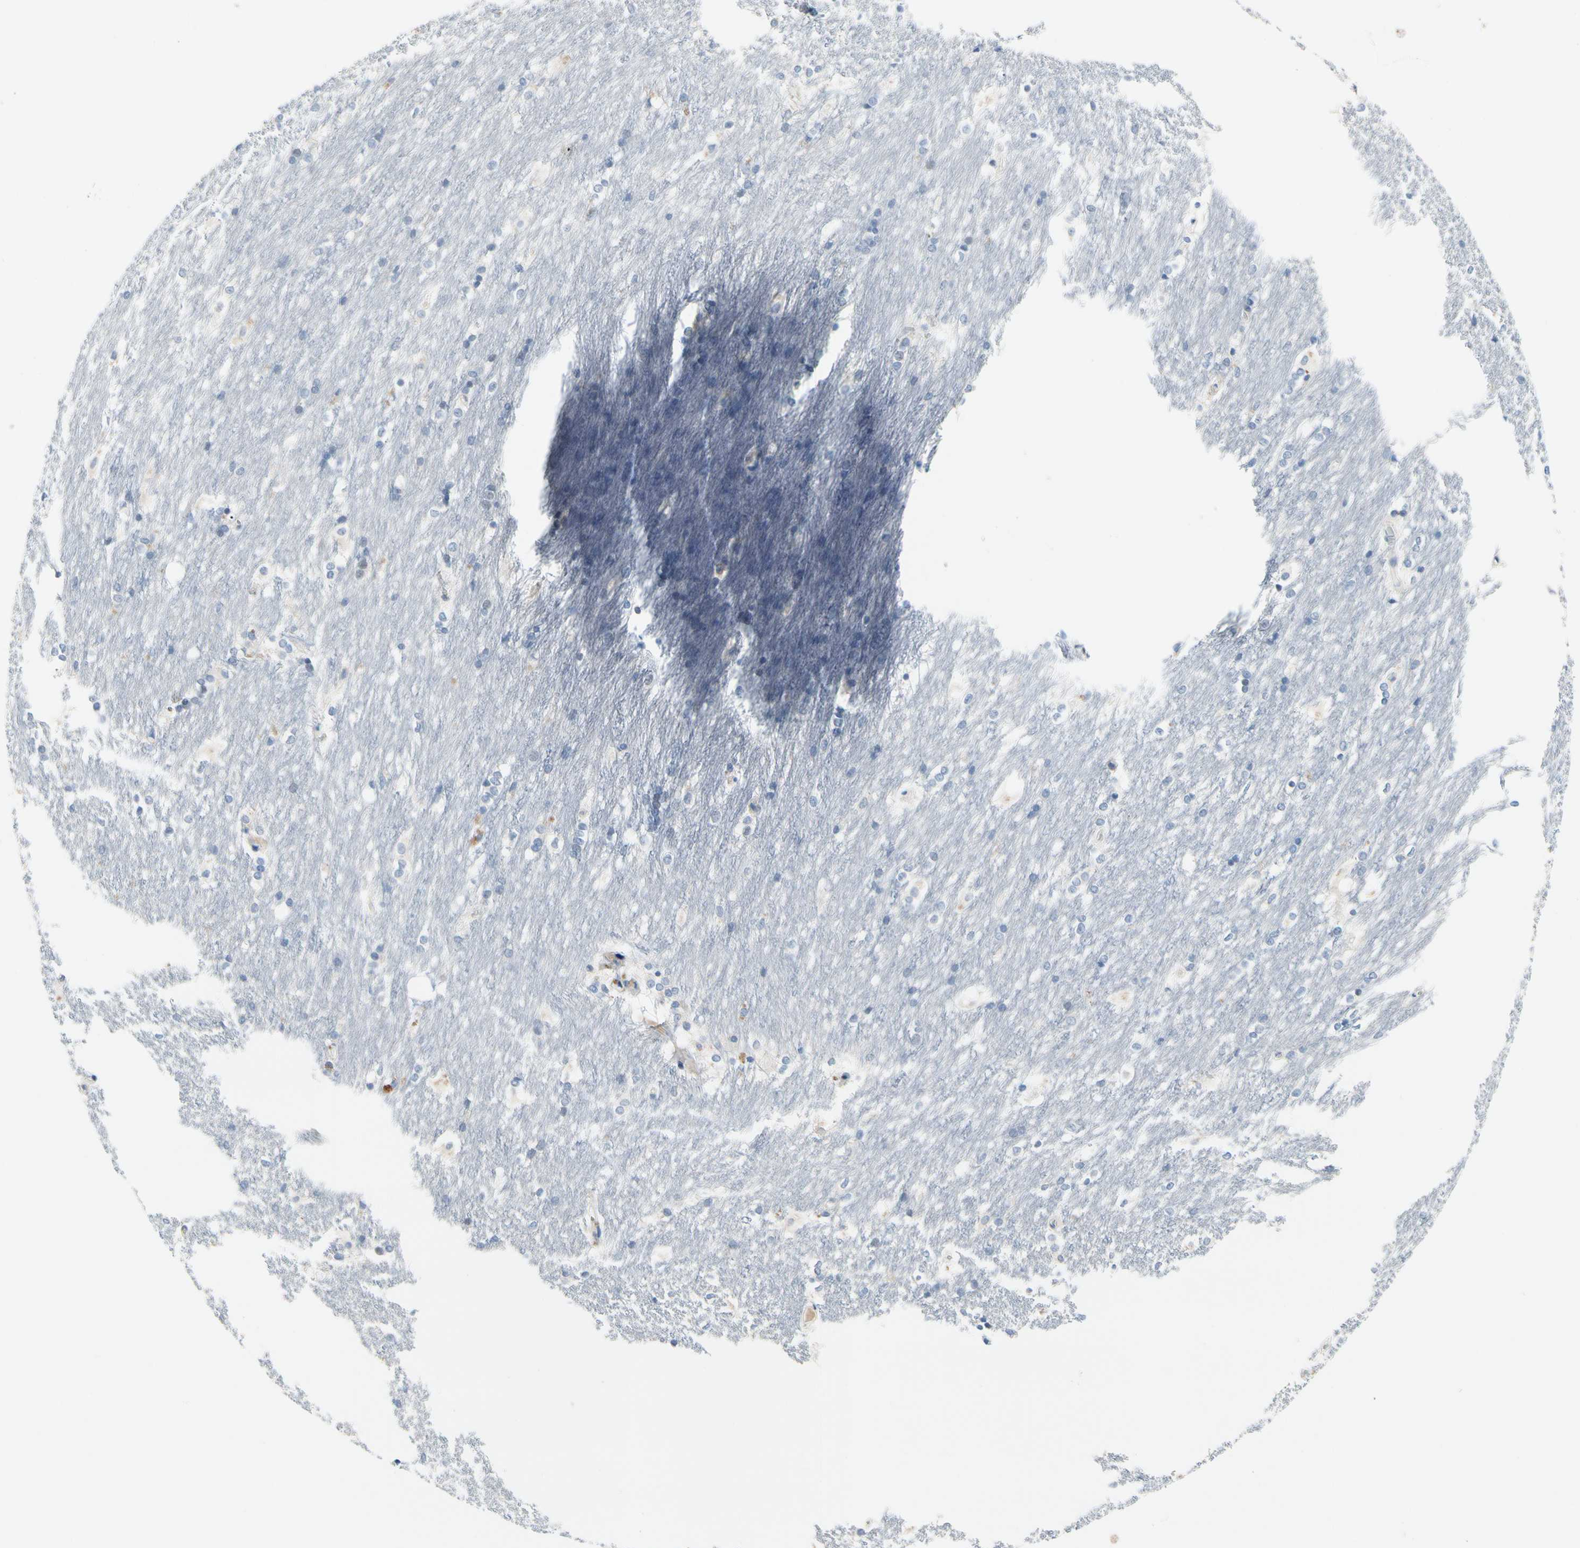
{"staining": {"intensity": "negative", "quantity": "none", "location": "none"}, "tissue": "caudate", "cell_type": "Glial cells", "image_type": "normal", "snomed": [{"axis": "morphology", "description": "Normal tissue, NOS"}, {"axis": "topography", "description": "Lateral ventricle wall"}], "caption": "Micrograph shows no protein staining in glial cells of unremarkable caudate. The staining is performed using DAB (3,3'-diaminobenzidine) brown chromogen with nuclei counter-stained in using hematoxylin.", "gene": "RETSAT", "patient": {"sex": "female", "age": 19}}